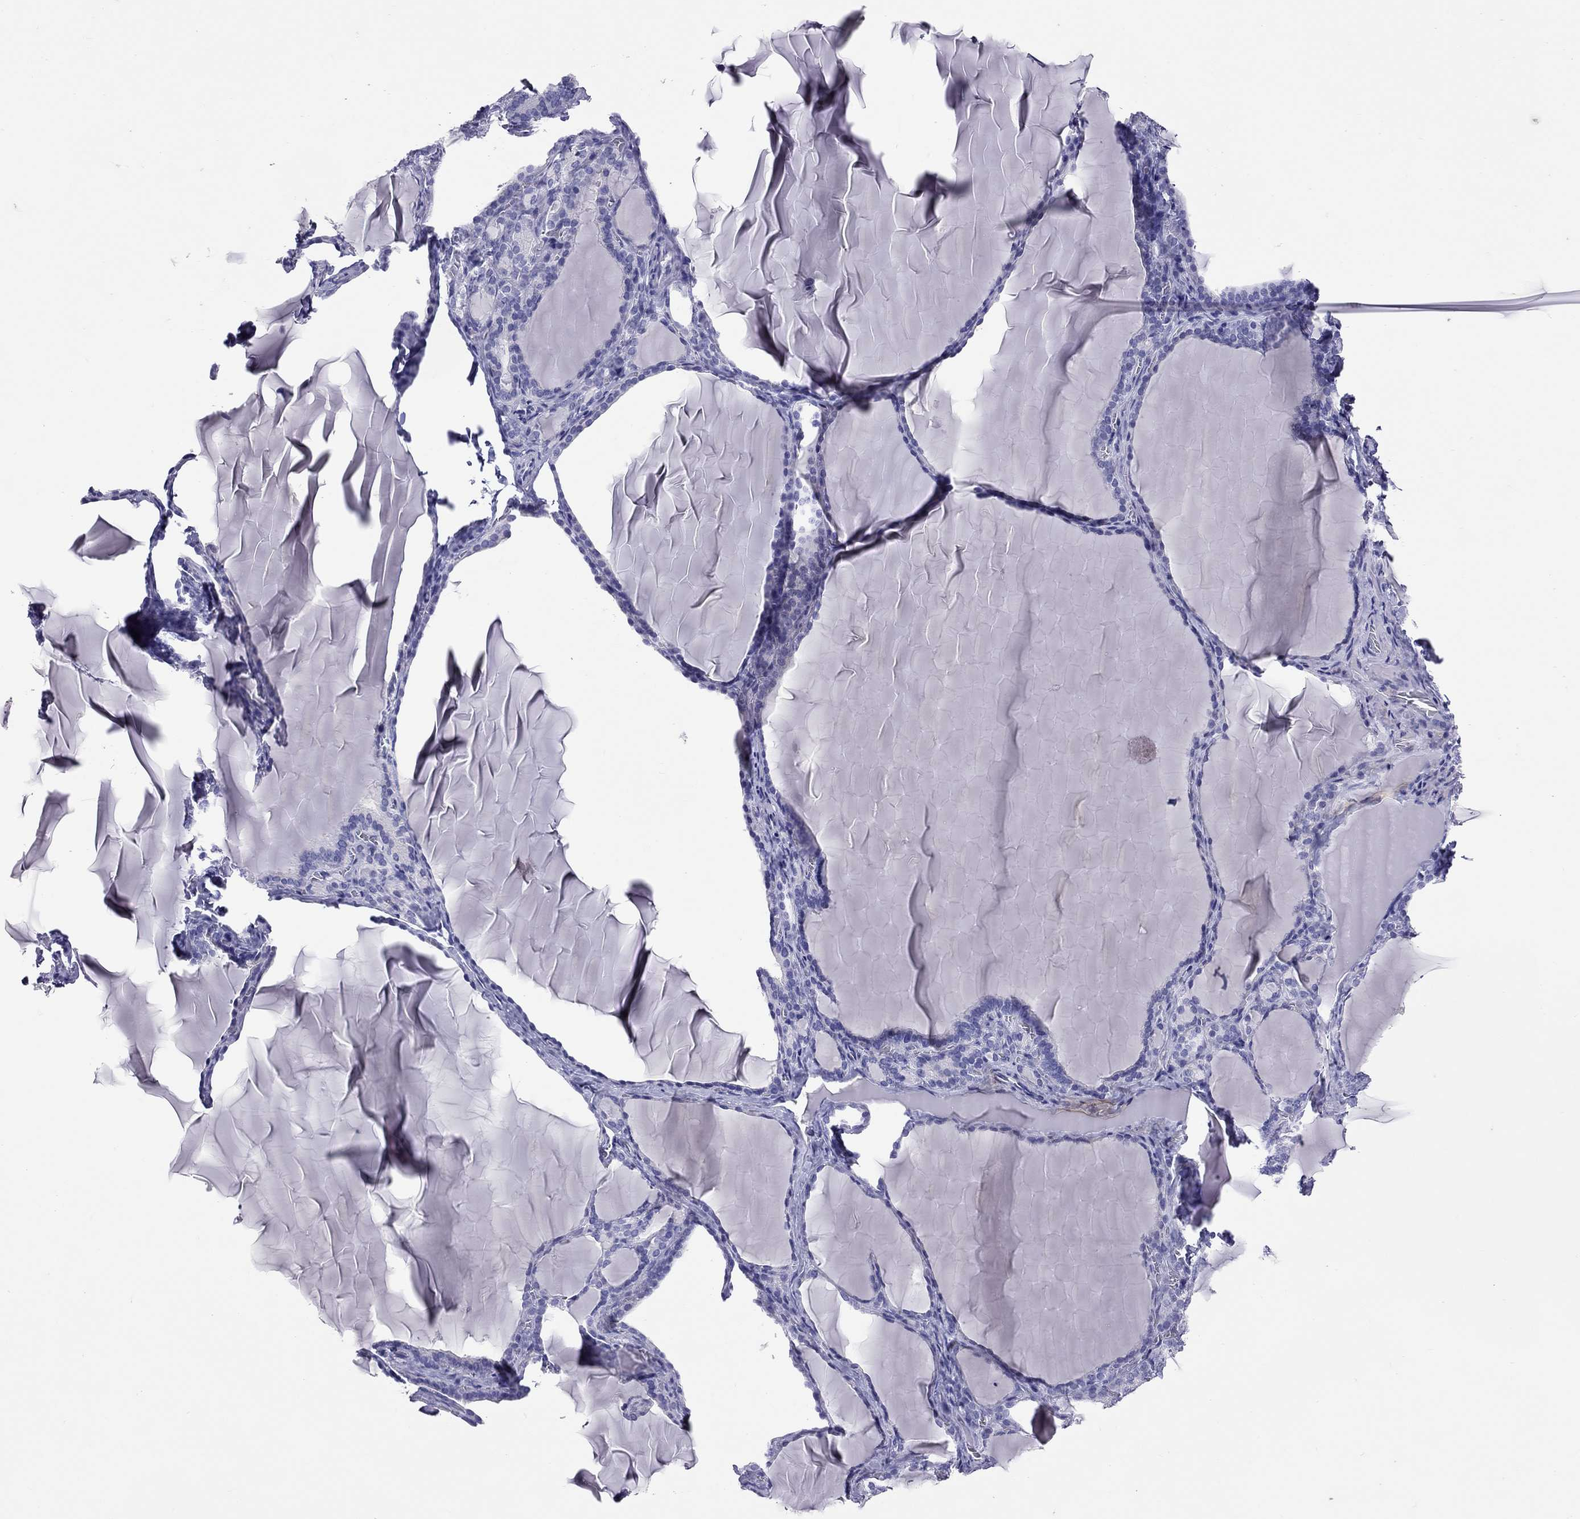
{"staining": {"intensity": "negative", "quantity": "none", "location": "none"}, "tissue": "thyroid gland", "cell_type": "Glandular cells", "image_type": "normal", "snomed": [{"axis": "morphology", "description": "Normal tissue, NOS"}, {"axis": "morphology", "description": "Hyperplasia, NOS"}, {"axis": "topography", "description": "Thyroid gland"}], "caption": "Protein analysis of unremarkable thyroid gland demonstrates no significant staining in glandular cells. Brightfield microscopy of immunohistochemistry stained with DAB (brown) and hematoxylin (blue), captured at high magnification.", "gene": "SLAMF1", "patient": {"sex": "female", "age": 27}}